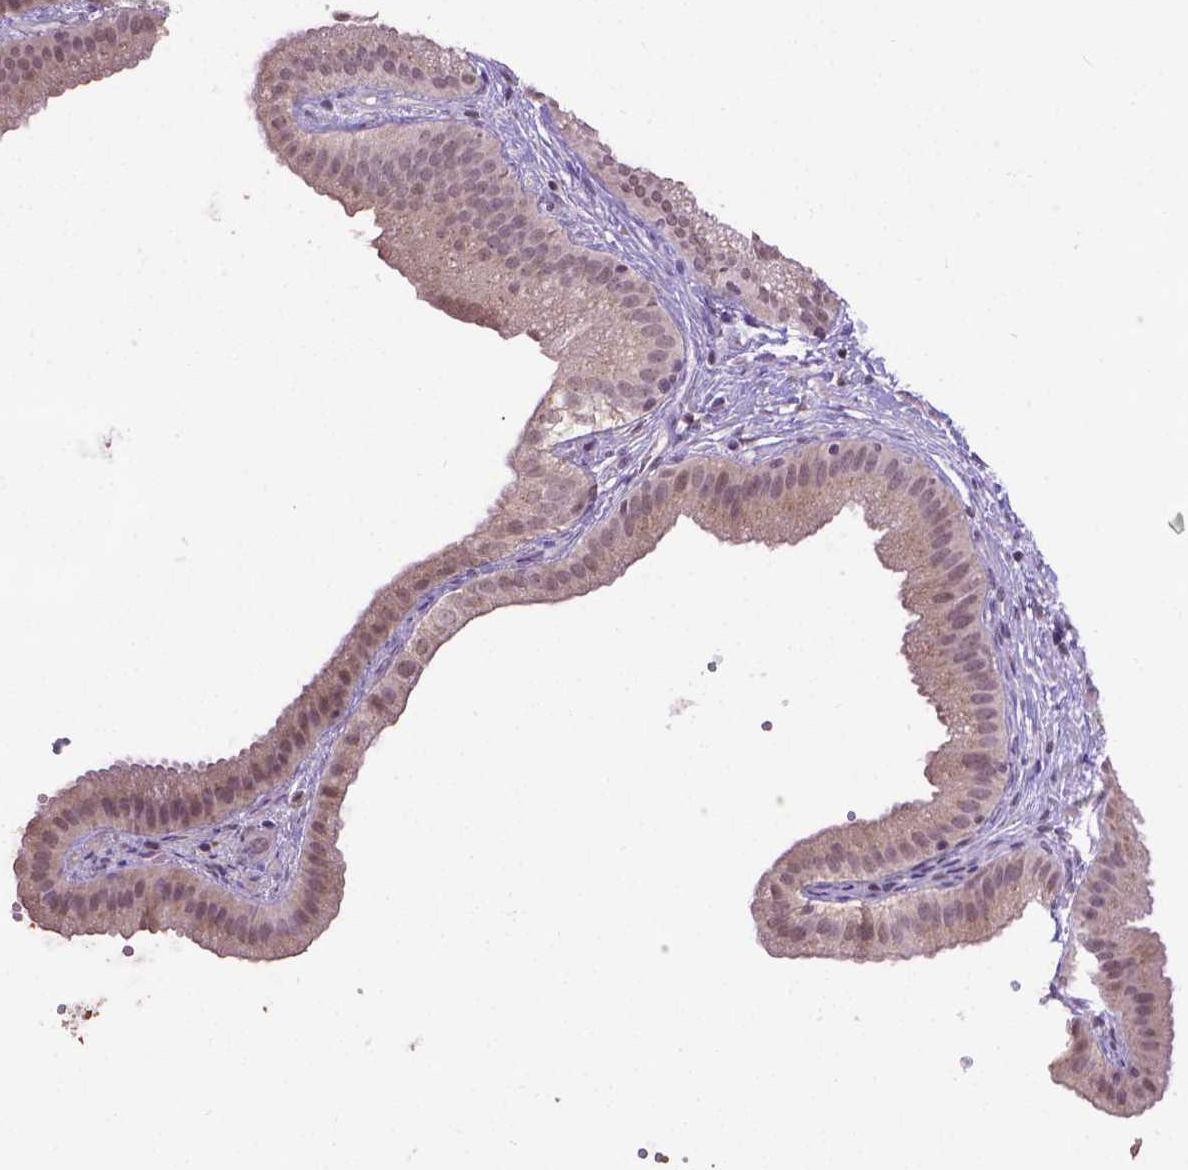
{"staining": {"intensity": "weak", "quantity": "25%-75%", "location": "cytoplasmic/membranous"}, "tissue": "gallbladder", "cell_type": "Glandular cells", "image_type": "normal", "snomed": [{"axis": "morphology", "description": "Normal tissue, NOS"}, {"axis": "topography", "description": "Gallbladder"}], "caption": "Gallbladder stained with DAB (3,3'-diaminobenzidine) IHC displays low levels of weak cytoplasmic/membranous staining in approximately 25%-75% of glandular cells. (DAB = brown stain, brightfield microscopy at high magnification).", "gene": "CPM", "patient": {"sex": "female", "age": 63}}